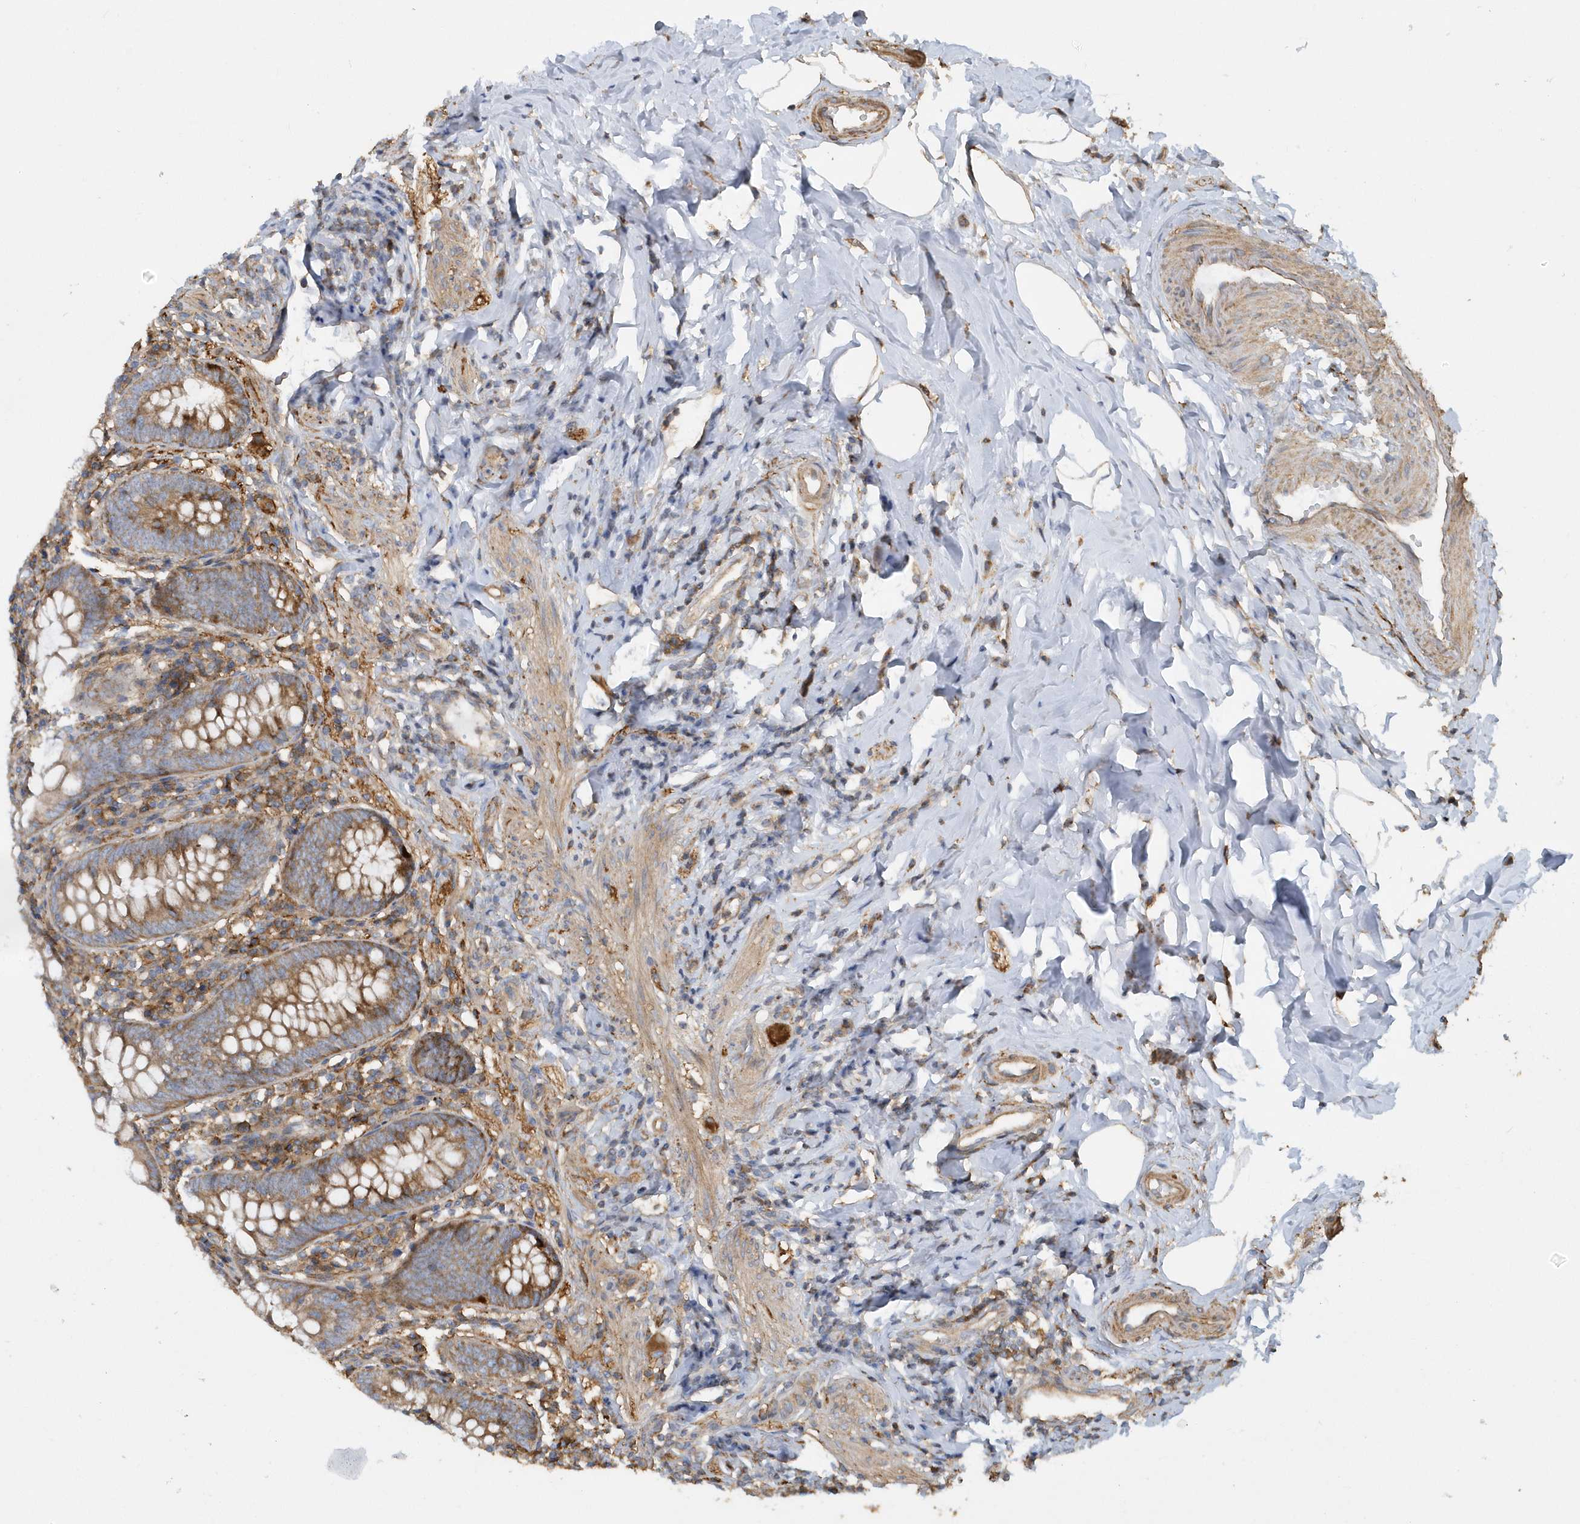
{"staining": {"intensity": "moderate", "quantity": ">75%", "location": "cytoplasmic/membranous"}, "tissue": "appendix", "cell_type": "Glandular cells", "image_type": "normal", "snomed": [{"axis": "morphology", "description": "Normal tissue, NOS"}, {"axis": "topography", "description": "Appendix"}], "caption": "Protein analysis of benign appendix displays moderate cytoplasmic/membranous staining in approximately >75% of glandular cells. Using DAB (brown) and hematoxylin (blue) stains, captured at high magnification using brightfield microscopy.", "gene": "TRAIP", "patient": {"sex": "female", "age": 54}}